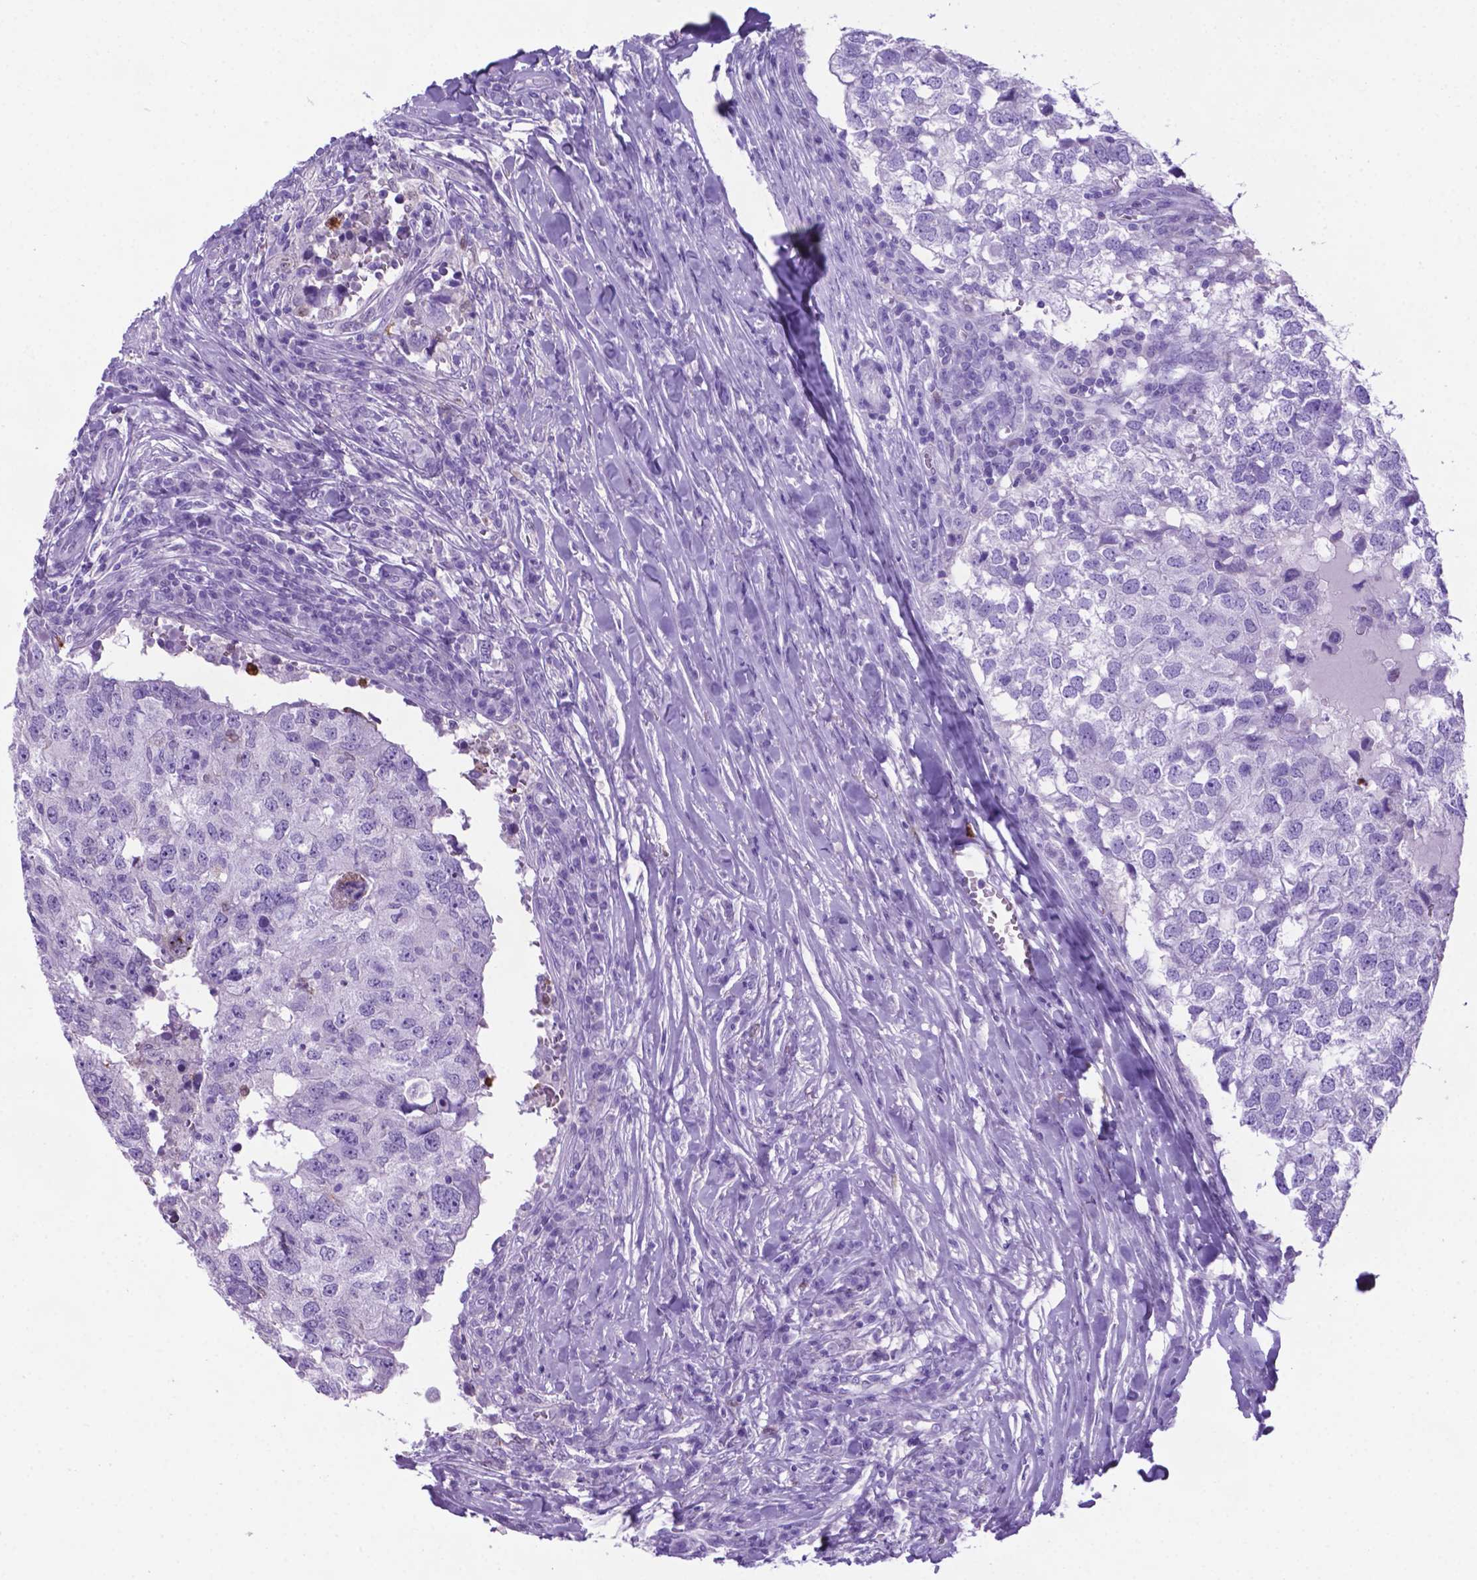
{"staining": {"intensity": "negative", "quantity": "none", "location": "none"}, "tissue": "breast cancer", "cell_type": "Tumor cells", "image_type": "cancer", "snomed": [{"axis": "morphology", "description": "Duct carcinoma"}, {"axis": "topography", "description": "Breast"}], "caption": "A photomicrograph of human breast cancer (intraductal carcinoma) is negative for staining in tumor cells.", "gene": "LZTR1", "patient": {"sex": "female", "age": 30}}